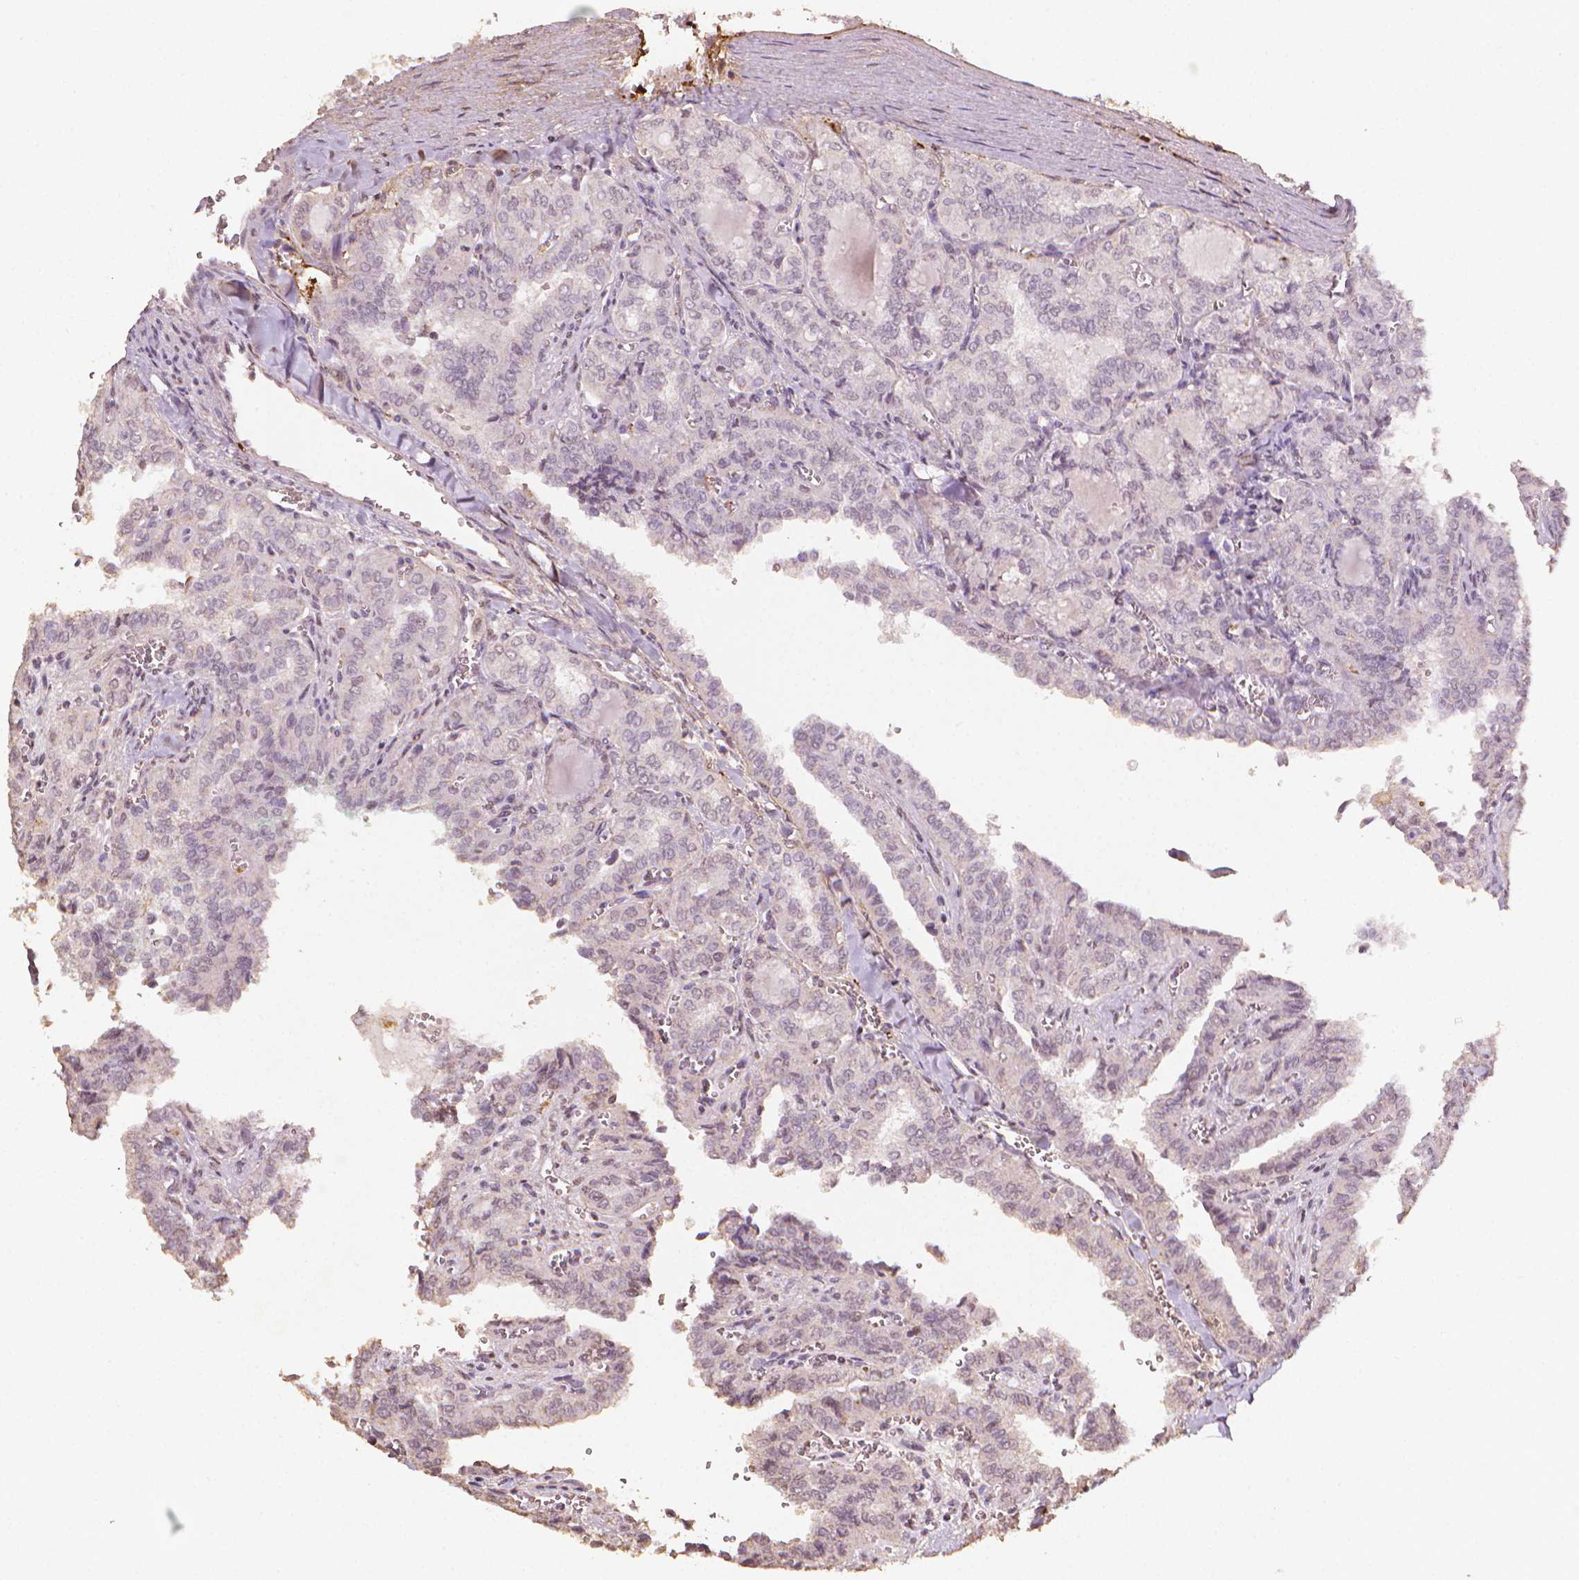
{"staining": {"intensity": "negative", "quantity": "none", "location": "none"}, "tissue": "thyroid cancer", "cell_type": "Tumor cells", "image_type": "cancer", "snomed": [{"axis": "morphology", "description": "Papillary adenocarcinoma, NOS"}, {"axis": "topography", "description": "Thyroid gland"}], "caption": "Protein analysis of thyroid cancer displays no significant staining in tumor cells. (DAB immunohistochemistry (IHC), high magnification).", "gene": "DCN", "patient": {"sex": "female", "age": 41}}